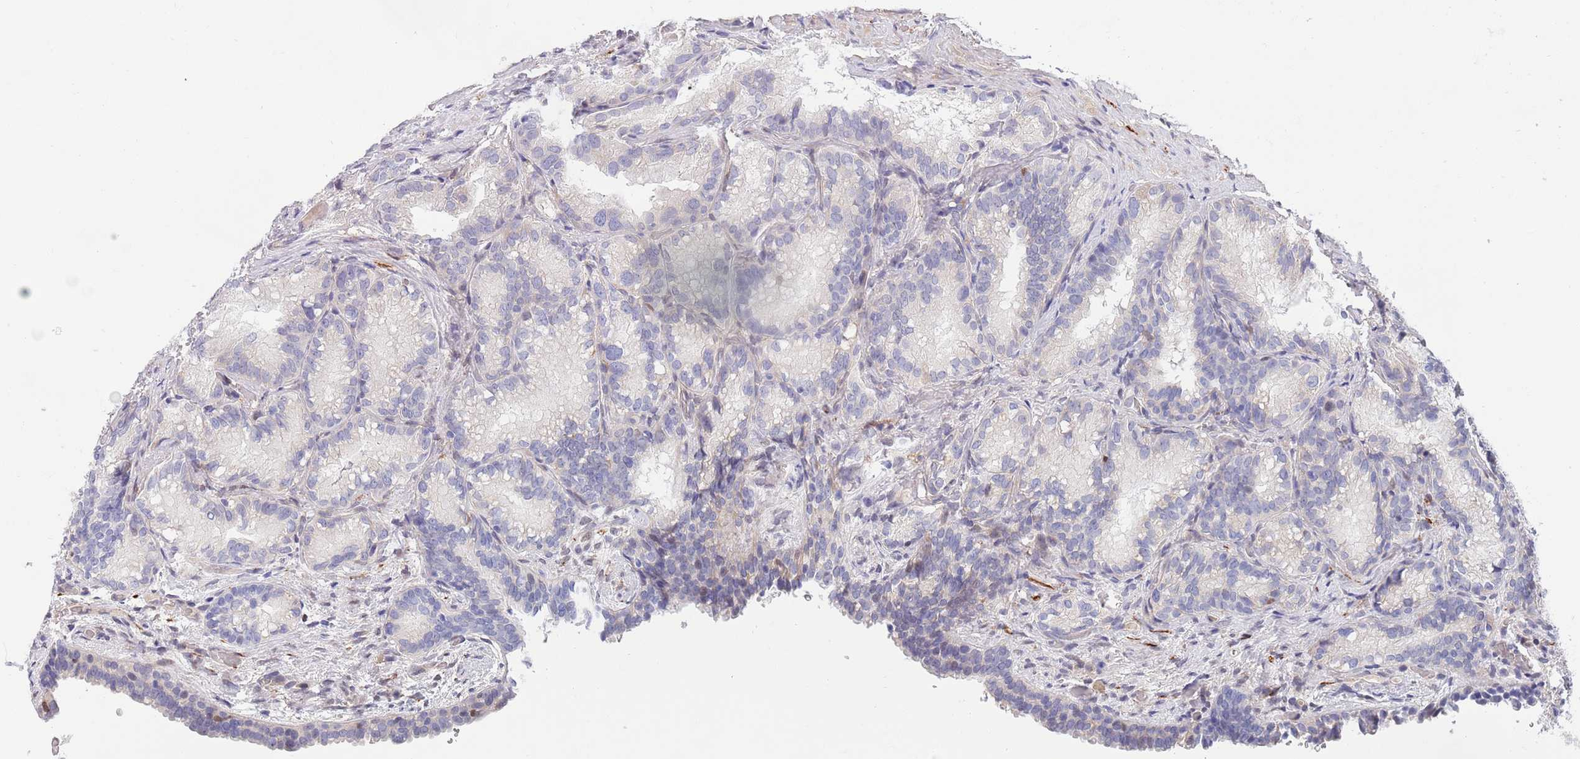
{"staining": {"intensity": "negative", "quantity": "none", "location": "none"}, "tissue": "seminal vesicle", "cell_type": "Glandular cells", "image_type": "normal", "snomed": [{"axis": "morphology", "description": "Normal tissue, NOS"}, {"axis": "topography", "description": "Seminal veicle"}], "caption": "Photomicrograph shows no protein expression in glandular cells of unremarkable seminal vesicle. (DAB IHC with hematoxylin counter stain).", "gene": "NLRP6", "patient": {"sex": "male", "age": 58}}